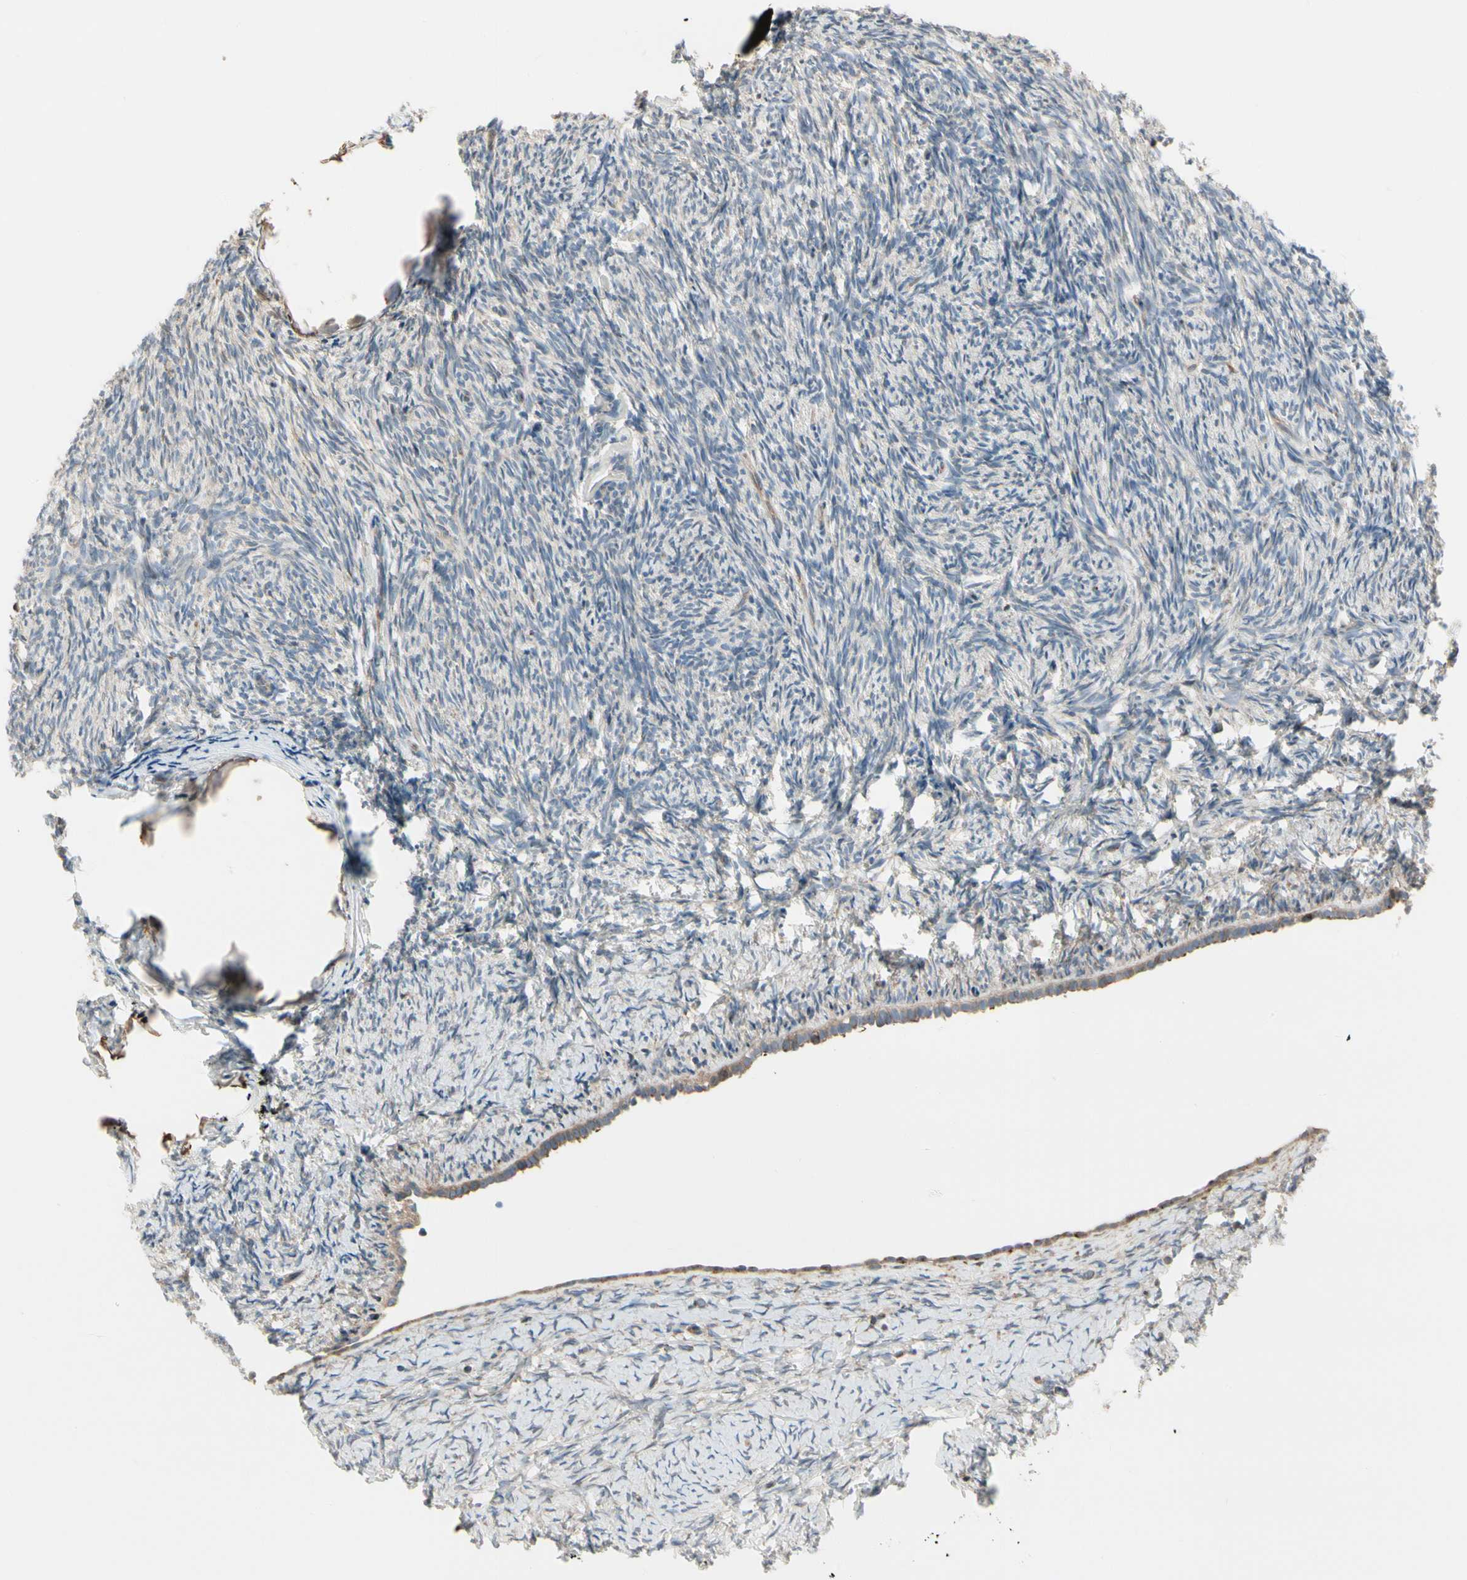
{"staining": {"intensity": "weak", "quantity": "25%-75%", "location": "cytoplasmic/membranous"}, "tissue": "ovary", "cell_type": "Ovarian stroma cells", "image_type": "normal", "snomed": [{"axis": "morphology", "description": "Normal tissue, NOS"}, {"axis": "topography", "description": "Ovary"}], "caption": "This photomicrograph exhibits immunohistochemistry (IHC) staining of benign human ovary, with low weak cytoplasmic/membranous expression in approximately 25%-75% of ovarian stroma cells.", "gene": "NUCB2", "patient": {"sex": "female", "age": 60}}